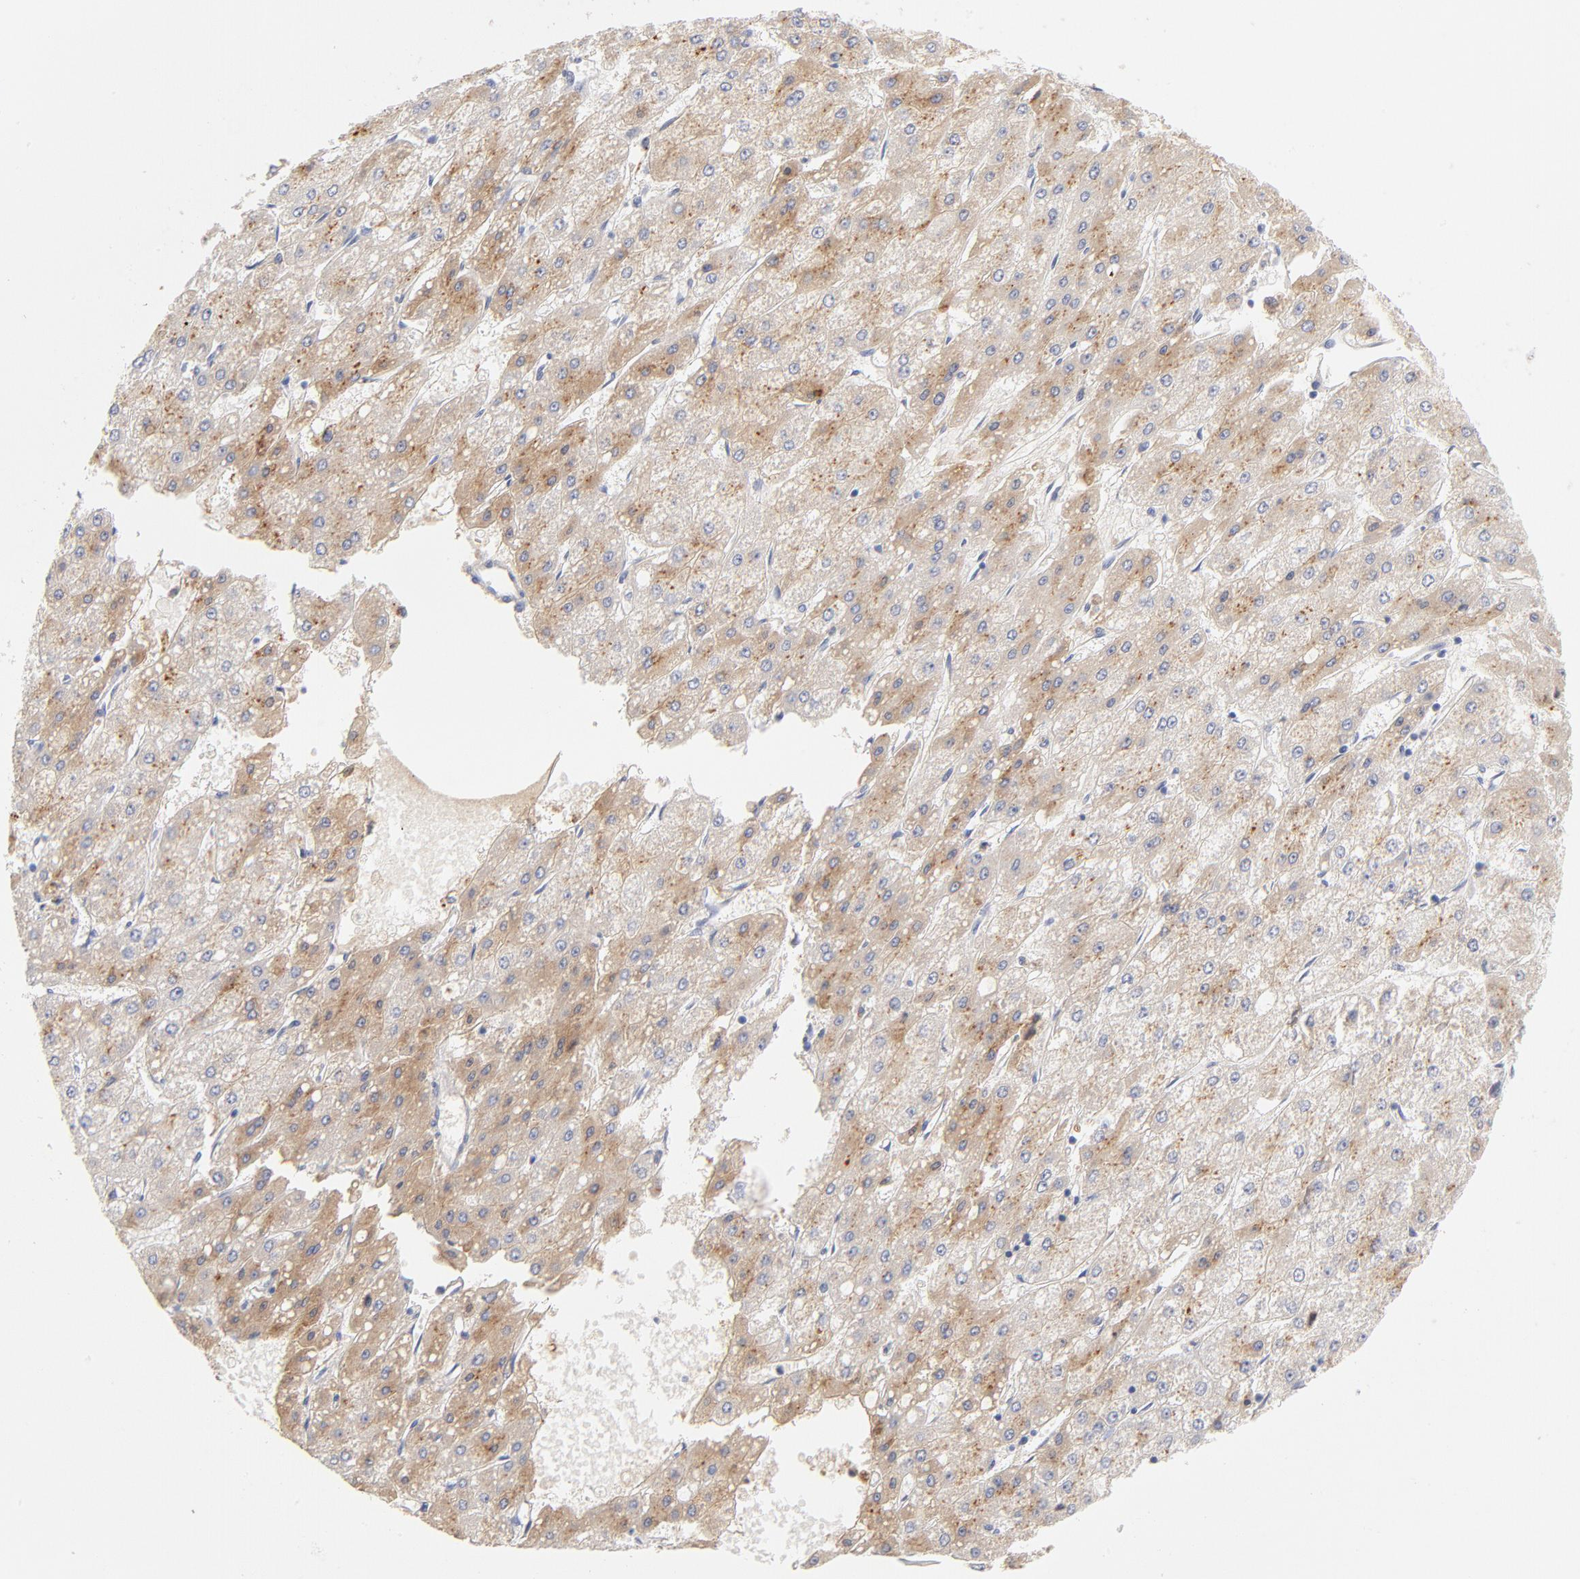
{"staining": {"intensity": "weak", "quantity": ">75%", "location": "cytoplasmic/membranous"}, "tissue": "liver cancer", "cell_type": "Tumor cells", "image_type": "cancer", "snomed": [{"axis": "morphology", "description": "Carcinoma, Hepatocellular, NOS"}, {"axis": "topography", "description": "Liver"}], "caption": "The image exhibits immunohistochemical staining of liver hepatocellular carcinoma. There is weak cytoplasmic/membranous staining is identified in about >75% of tumor cells. (Brightfield microscopy of DAB IHC at high magnification).", "gene": "C3", "patient": {"sex": "female", "age": 52}}